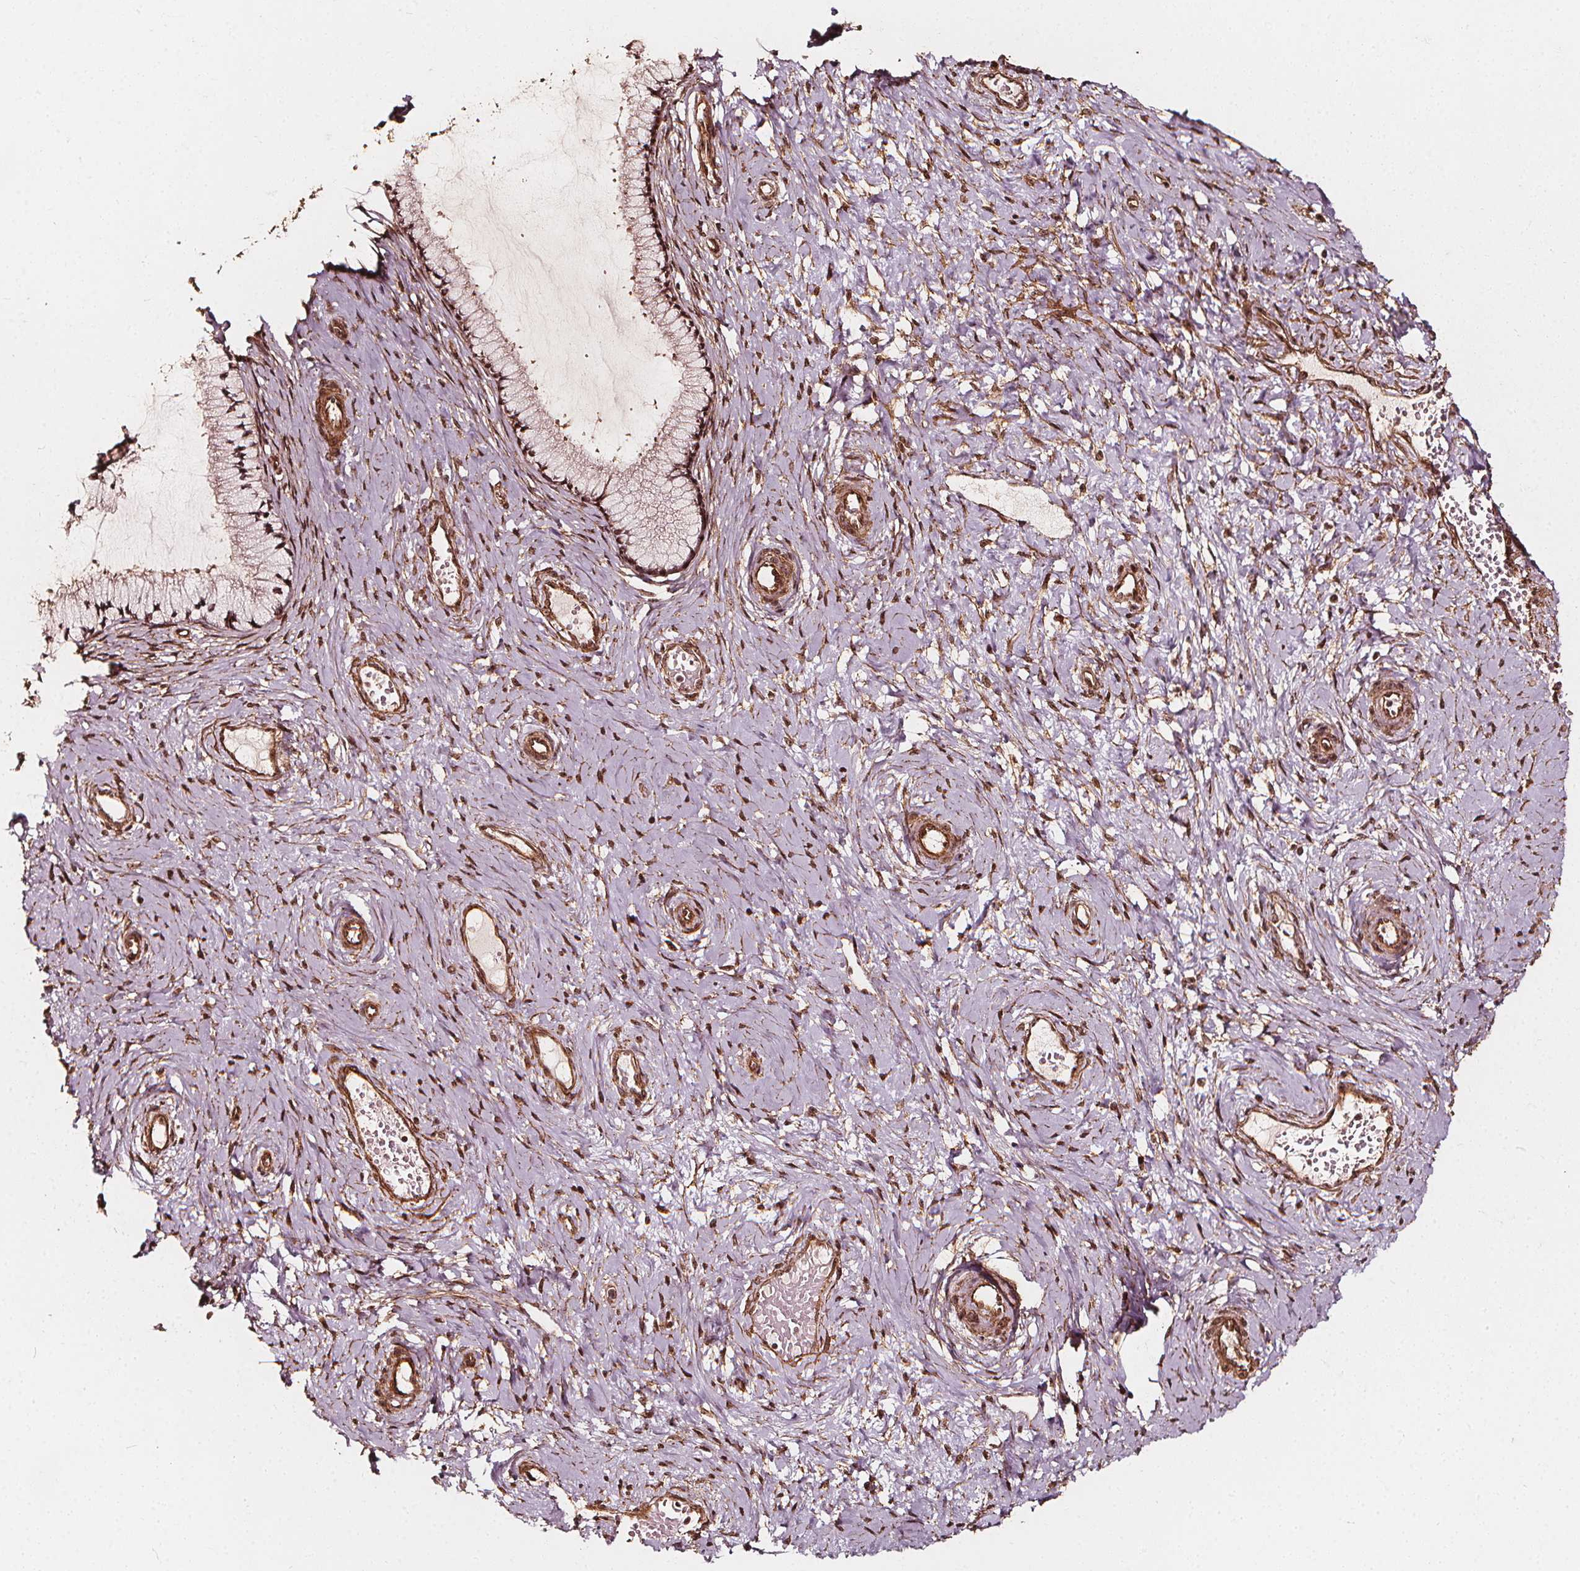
{"staining": {"intensity": "moderate", "quantity": ">75%", "location": "nuclear"}, "tissue": "cervix", "cell_type": "Glandular cells", "image_type": "normal", "snomed": [{"axis": "morphology", "description": "Normal tissue, NOS"}, {"axis": "topography", "description": "Cervix"}], "caption": "The photomicrograph demonstrates a brown stain indicating the presence of a protein in the nuclear of glandular cells in cervix. The staining was performed using DAB, with brown indicating positive protein expression. Nuclei are stained blue with hematoxylin.", "gene": "EXOSC9", "patient": {"sex": "female", "age": 37}}